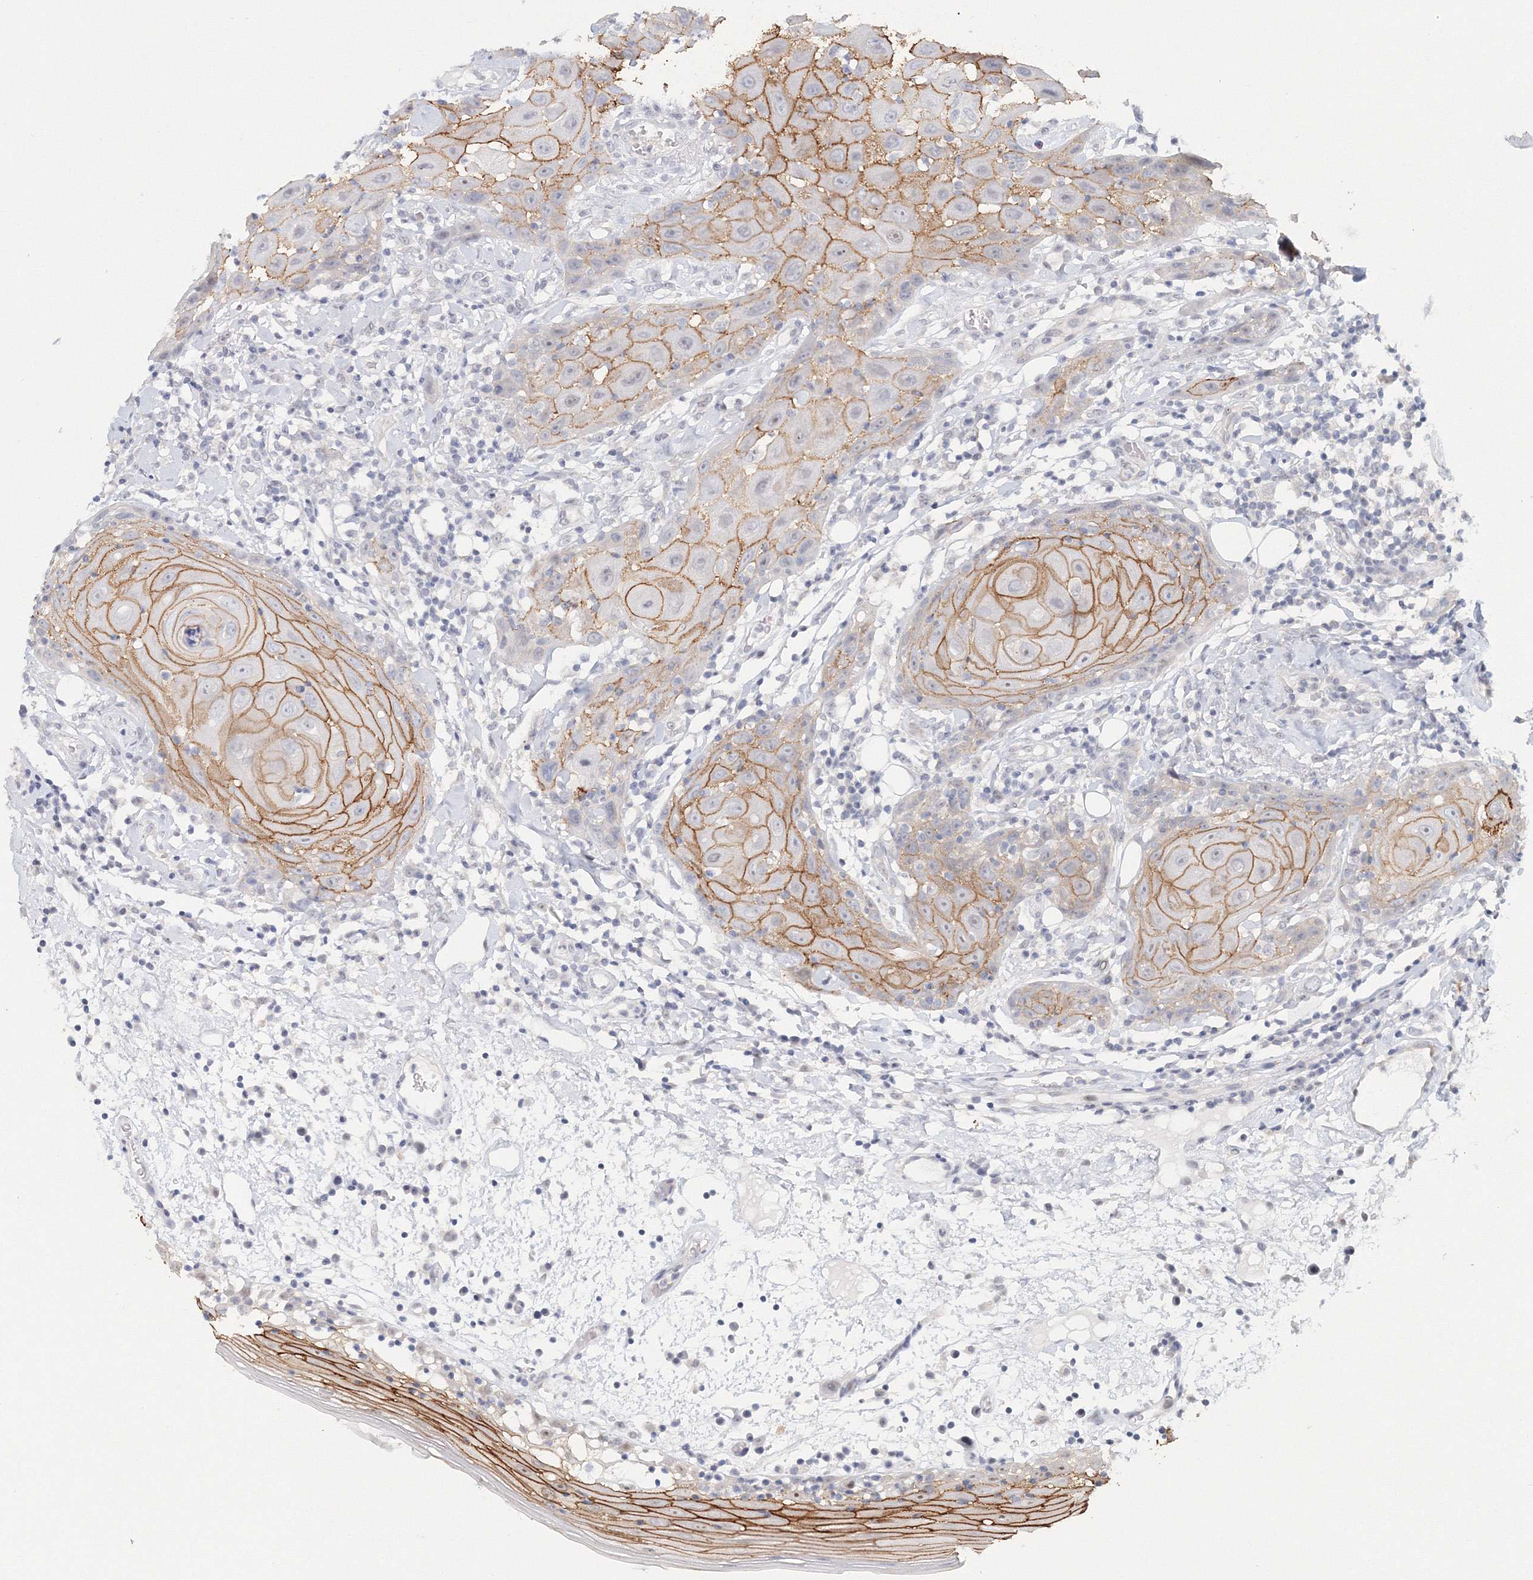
{"staining": {"intensity": "moderate", "quantity": ">75%", "location": "cytoplasmic/membranous"}, "tissue": "oral mucosa", "cell_type": "Squamous epithelial cells", "image_type": "normal", "snomed": [{"axis": "morphology", "description": "Normal tissue, NOS"}, {"axis": "morphology", "description": "Squamous cell carcinoma, NOS"}, {"axis": "topography", "description": "Skeletal muscle"}, {"axis": "topography", "description": "Oral tissue"}], "caption": "Normal oral mucosa demonstrates moderate cytoplasmic/membranous staining in about >75% of squamous epithelial cells.", "gene": "VSIG1", "patient": {"sex": "male", "age": 71}}